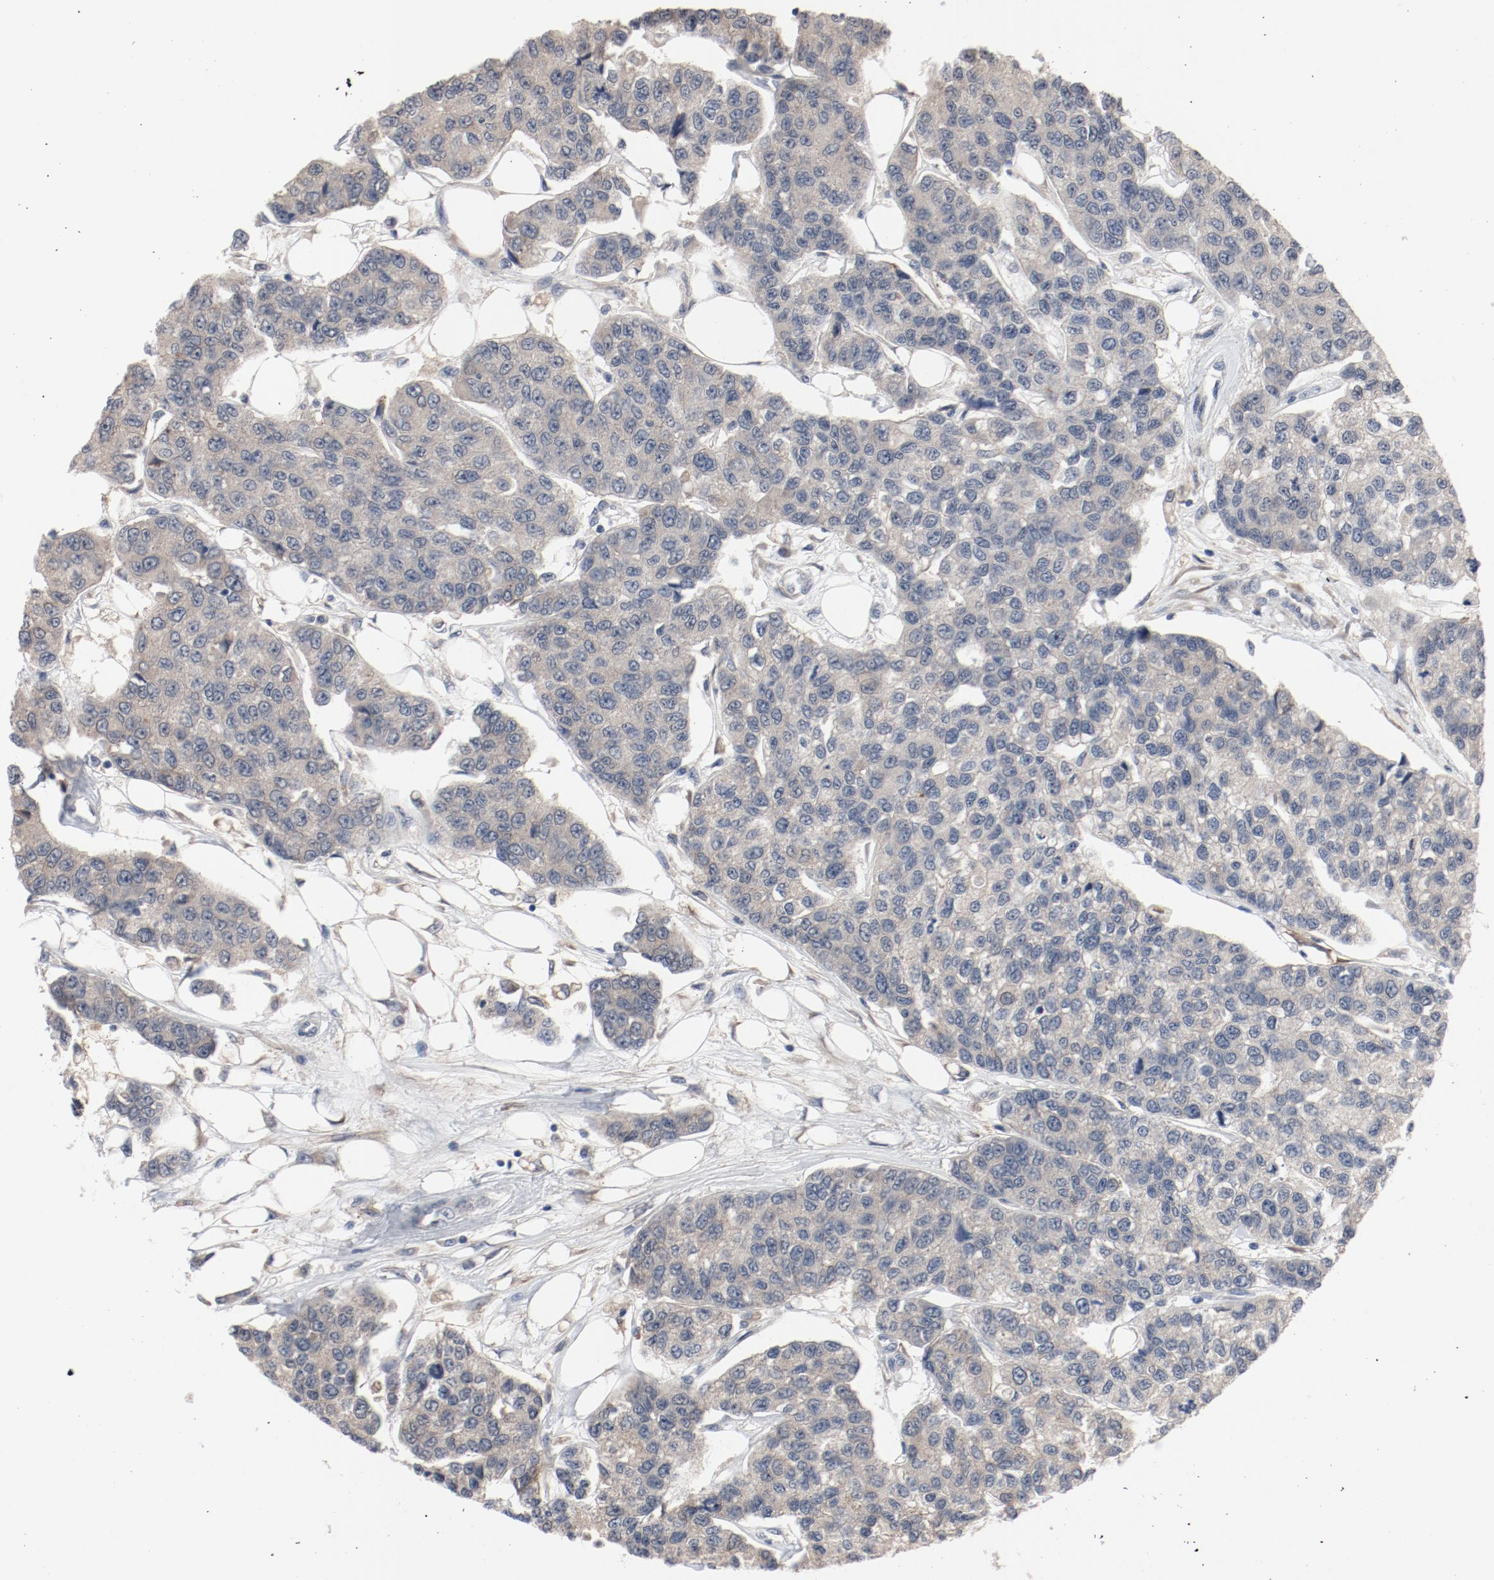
{"staining": {"intensity": "weak", "quantity": ">75%", "location": "cytoplasmic/membranous"}, "tissue": "breast cancer", "cell_type": "Tumor cells", "image_type": "cancer", "snomed": [{"axis": "morphology", "description": "Duct carcinoma"}, {"axis": "topography", "description": "Breast"}], "caption": "A low amount of weak cytoplasmic/membranous expression is identified in approximately >75% of tumor cells in invasive ductal carcinoma (breast) tissue.", "gene": "DNAL4", "patient": {"sex": "female", "age": 51}}